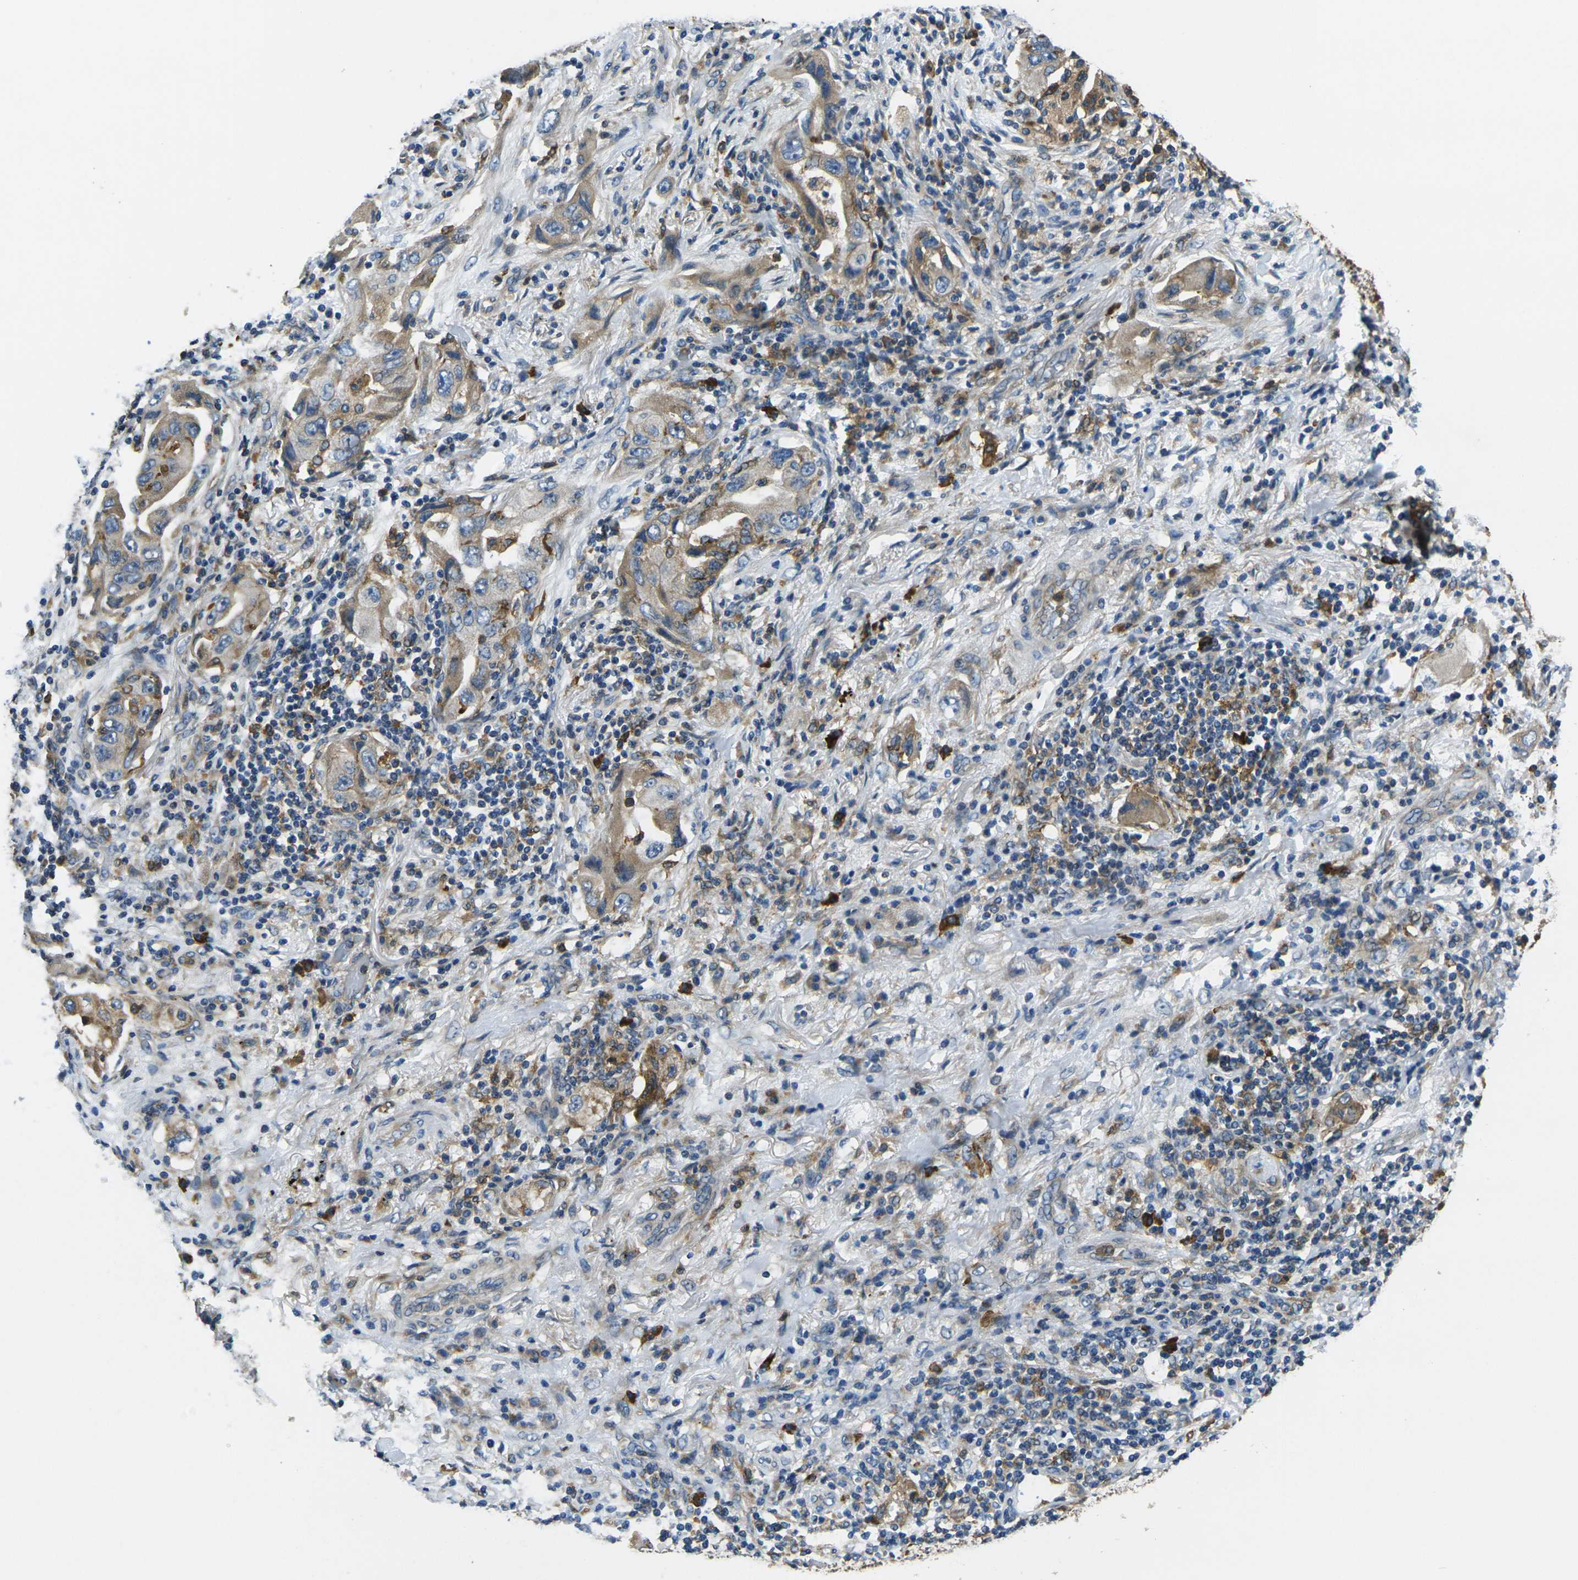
{"staining": {"intensity": "moderate", "quantity": ">75%", "location": "cytoplasmic/membranous"}, "tissue": "lung cancer", "cell_type": "Tumor cells", "image_type": "cancer", "snomed": [{"axis": "morphology", "description": "Adenocarcinoma, NOS"}, {"axis": "topography", "description": "Lung"}], "caption": "This is a histology image of IHC staining of lung adenocarcinoma, which shows moderate positivity in the cytoplasmic/membranous of tumor cells.", "gene": "RAB1B", "patient": {"sex": "female", "age": 65}}